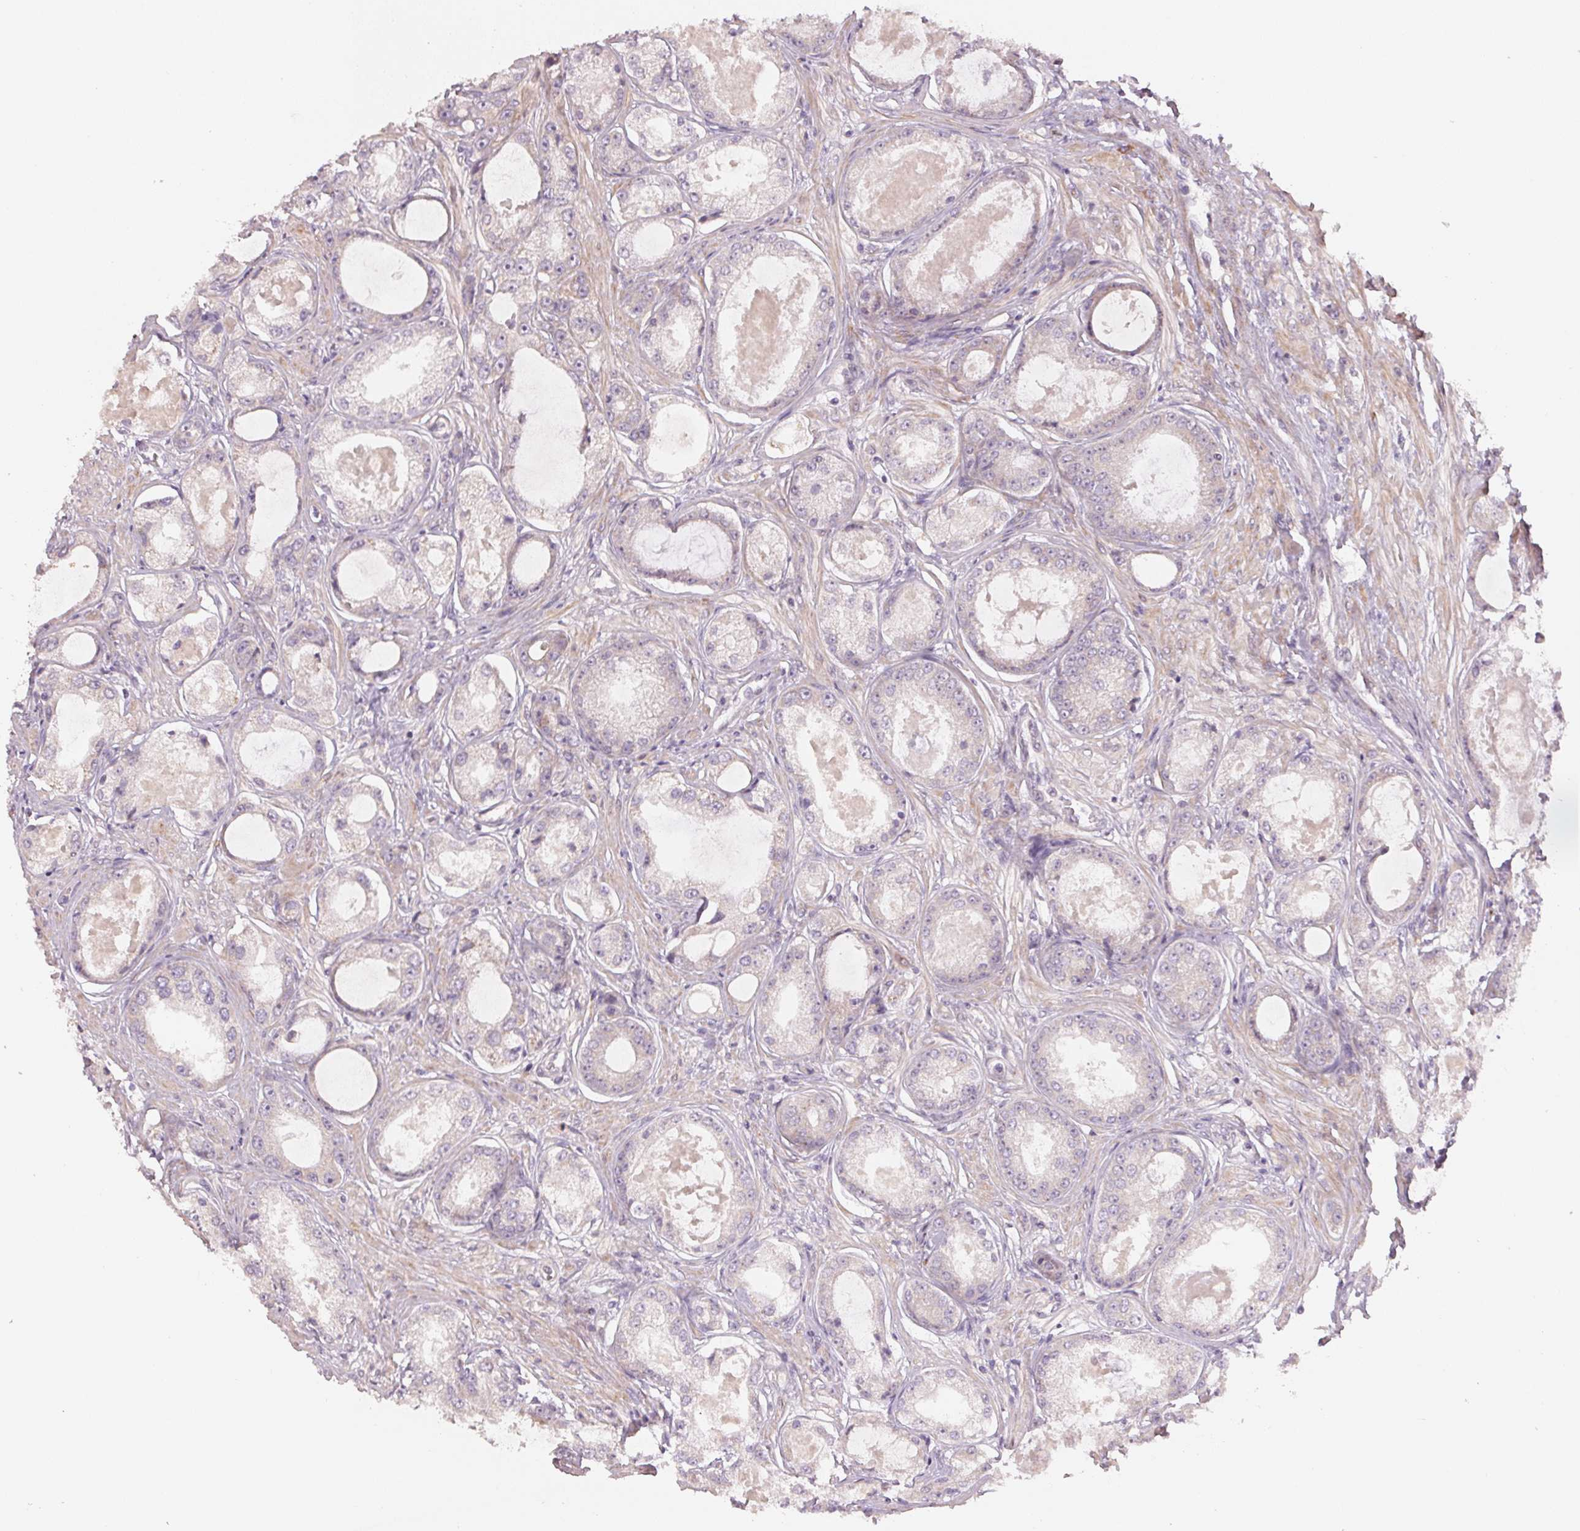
{"staining": {"intensity": "negative", "quantity": "none", "location": "none"}, "tissue": "prostate cancer", "cell_type": "Tumor cells", "image_type": "cancer", "snomed": [{"axis": "morphology", "description": "Adenocarcinoma, Low grade"}, {"axis": "topography", "description": "Prostate"}], "caption": "An image of adenocarcinoma (low-grade) (prostate) stained for a protein reveals no brown staining in tumor cells.", "gene": "BLOC1S2", "patient": {"sex": "male", "age": 68}}